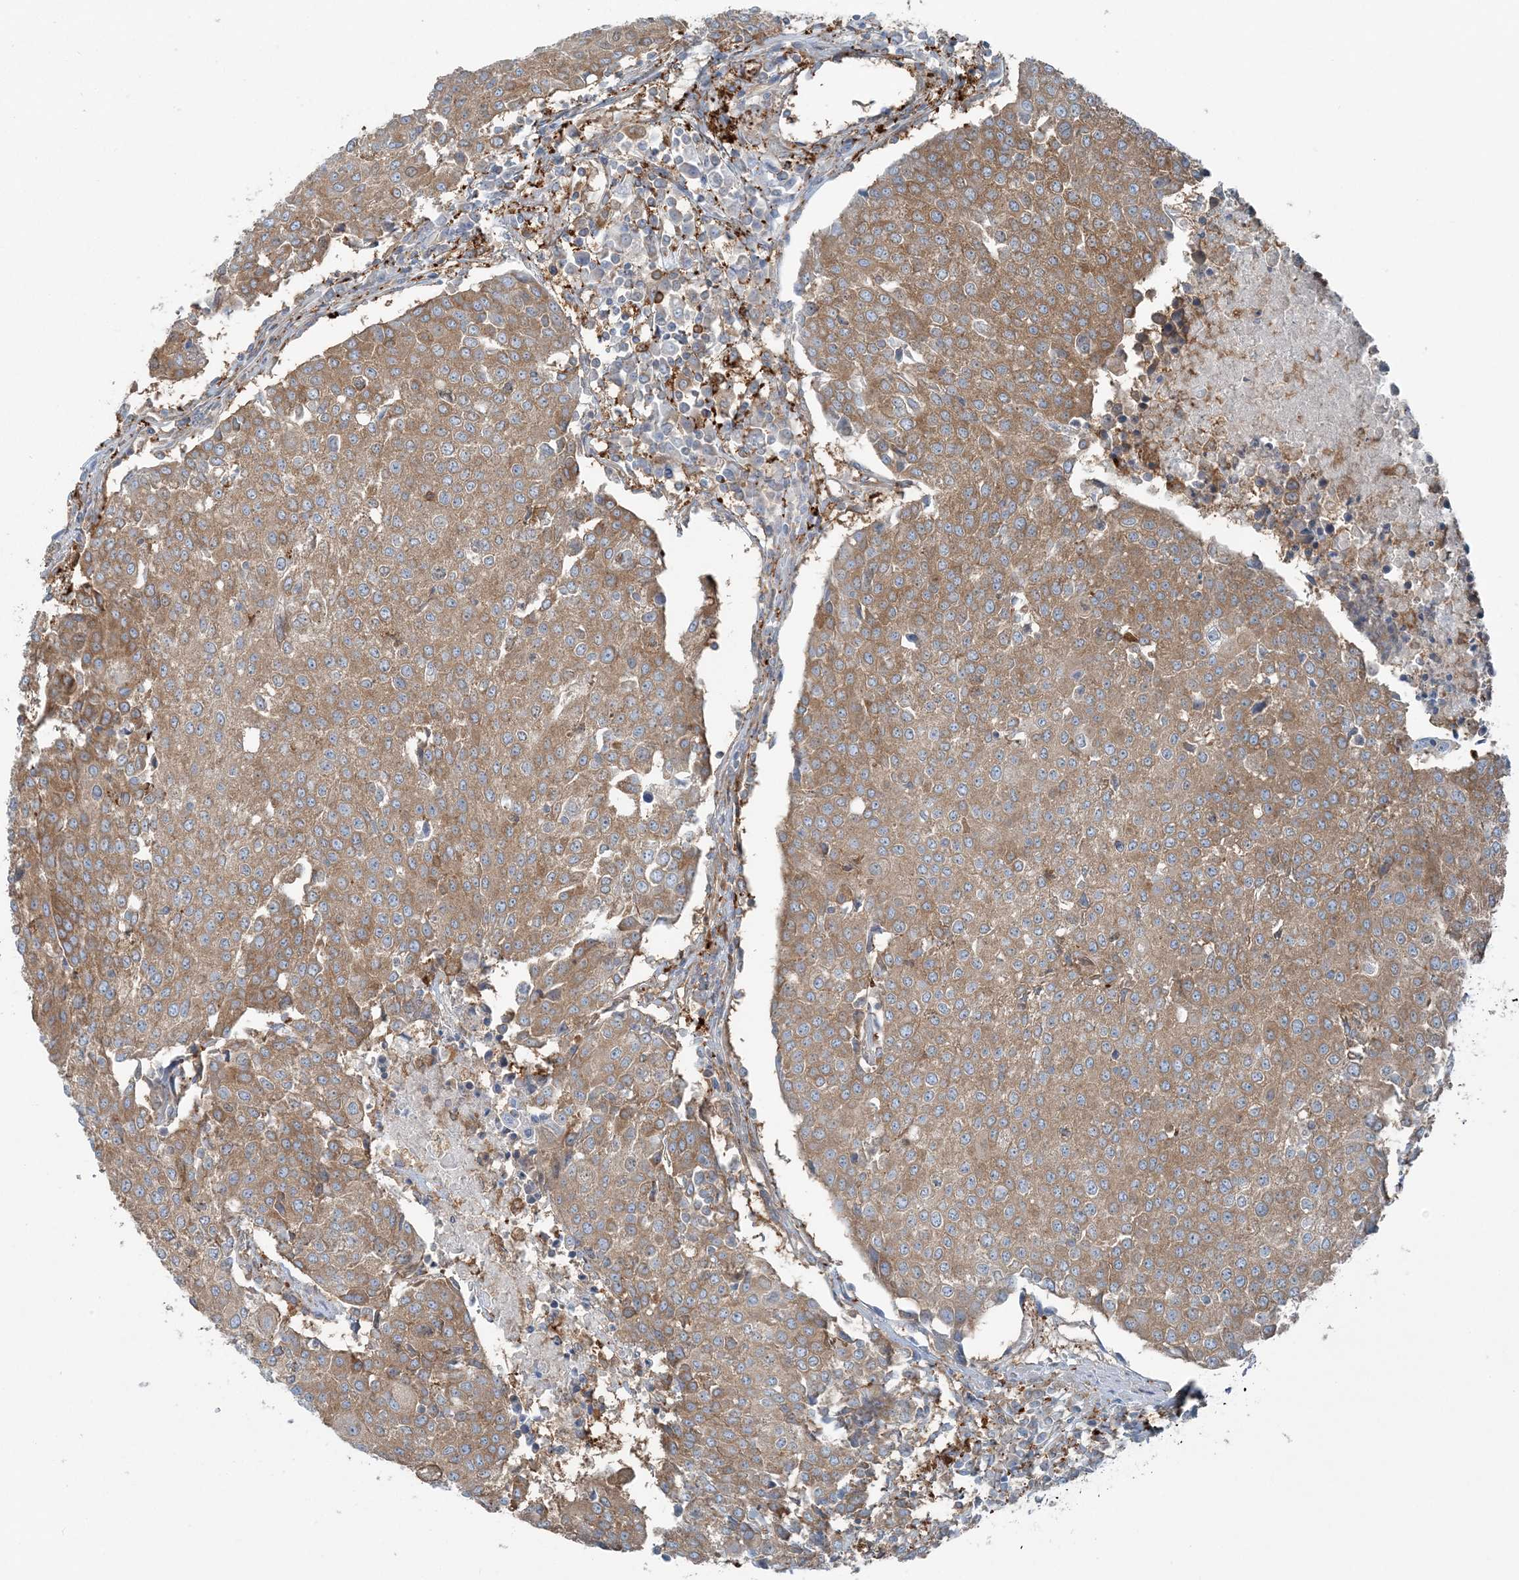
{"staining": {"intensity": "moderate", "quantity": ">75%", "location": "cytoplasmic/membranous"}, "tissue": "urothelial cancer", "cell_type": "Tumor cells", "image_type": "cancer", "snomed": [{"axis": "morphology", "description": "Urothelial carcinoma, High grade"}, {"axis": "topography", "description": "Urinary bladder"}], "caption": "Protein expression by immunohistochemistry exhibits moderate cytoplasmic/membranous positivity in about >75% of tumor cells in urothelial cancer. The staining was performed using DAB, with brown indicating positive protein expression. Nuclei are stained blue with hematoxylin.", "gene": "SNX2", "patient": {"sex": "female", "age": 85}}